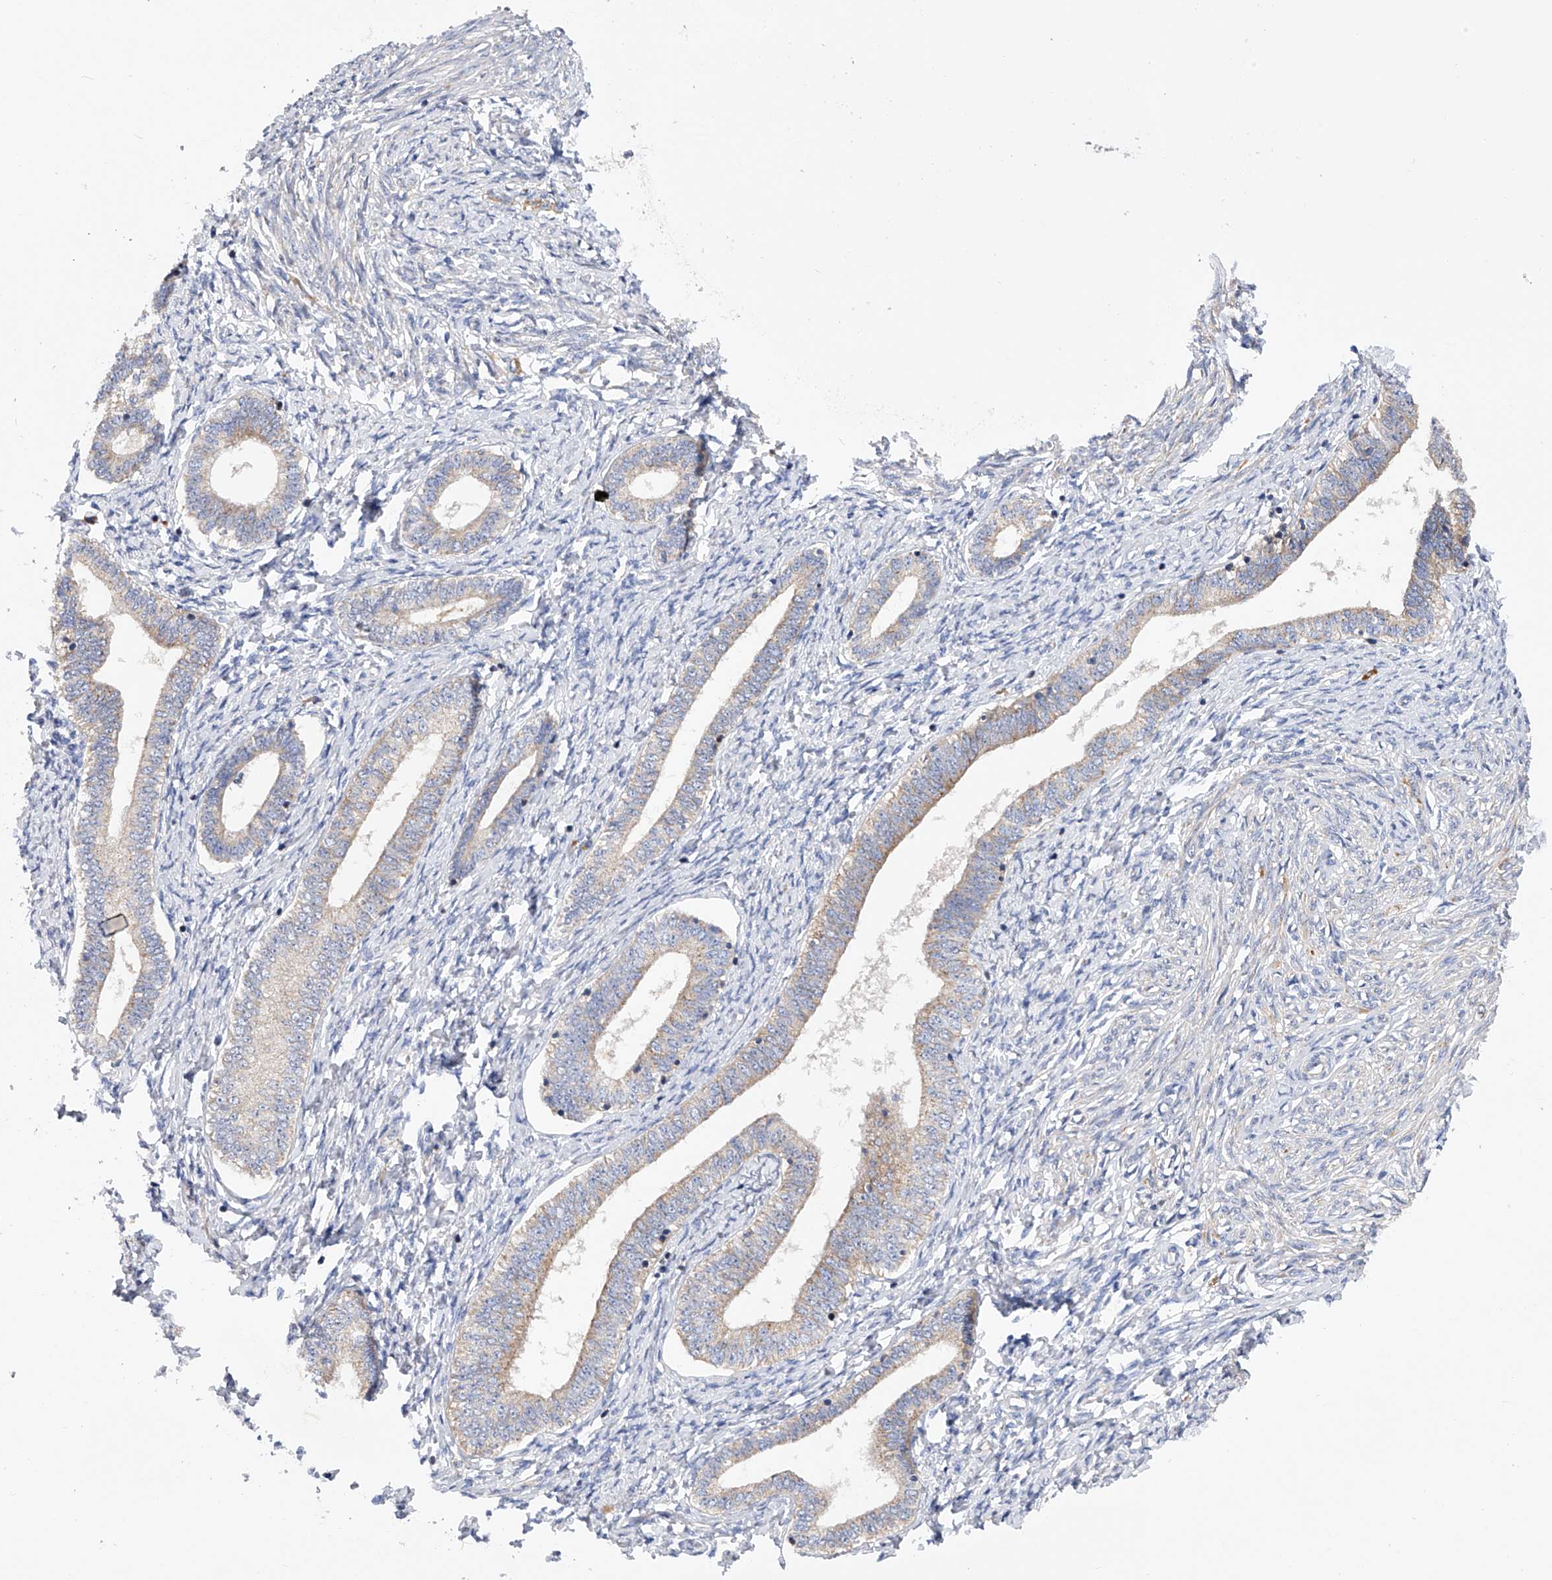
{"staining": {"intensity": "negative", "quantity": "none", "location": "none"}, "tissue": "endometrium", "cell_type": "Cells in endometrial stroma", "image_type": "normal", "snomed": [{"axis": "morphology", "description": "Normal tissue, NOS"}, {"axis": "topography", "description": "Endometrium"}], "caption": "This histopathology image is of normal endometrium stained with IHC to label a protein in brown with the nuclei are counter-stained blue. There is no positivity in cells in endometrial stroma. (DAB IHC with hematoxylin counter stain).", "gene": "MLYCD", "patient": {"sex": "female", "age": 72}}